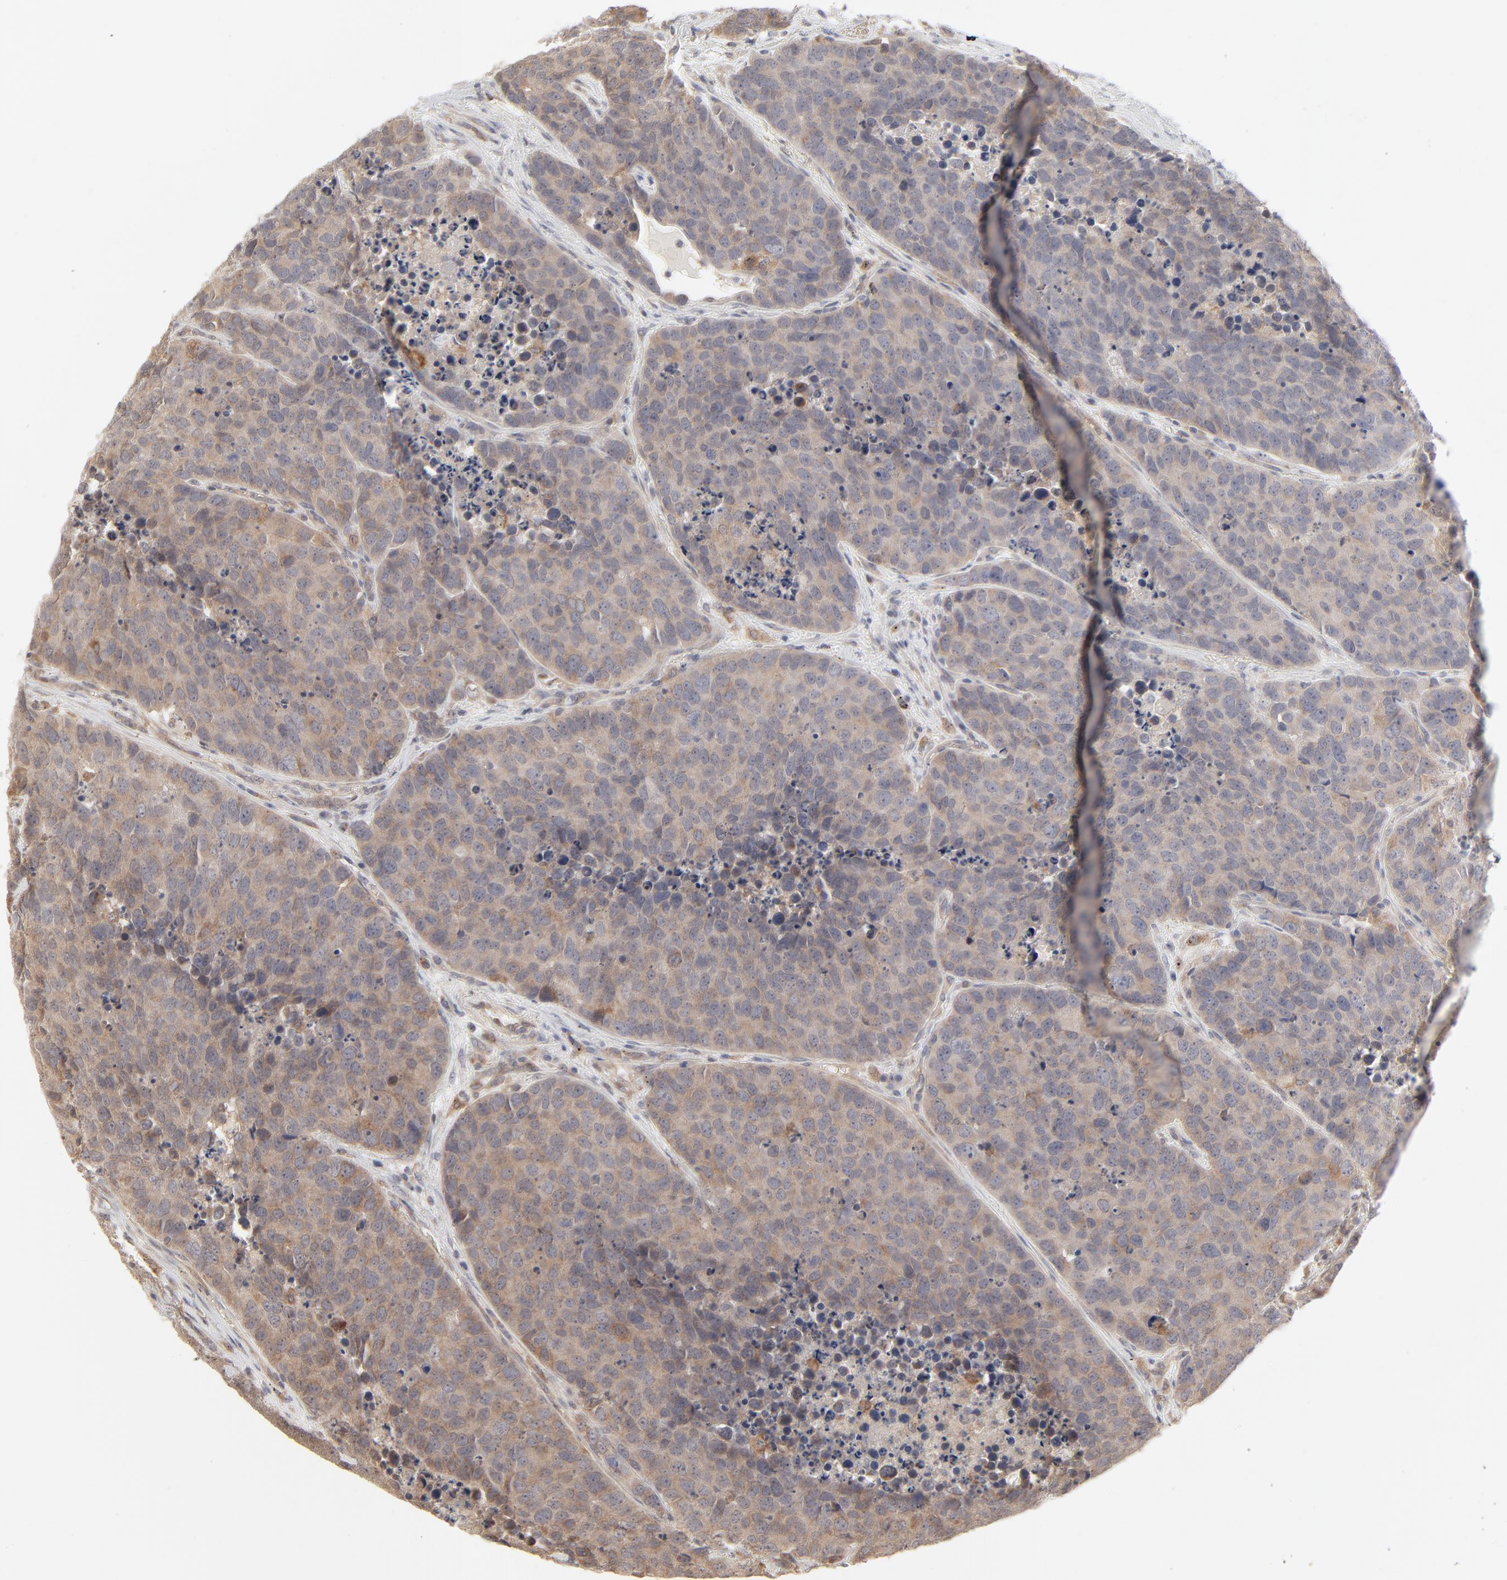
{"staining": {"intensity": "weak", "quantity": ">75%", "location": "cytoplasmic/membranous"}, "tissue": "carcinoid", "cell_type": "Tumor cells", "image_type": "cancer", "snomed": [{"axis": "morphology", "description": "Carcinoid, malignant, NOS"}, {"axis": "topography", "description": "Lung"}], "caption": "Immunohistochemistry photomicrograph of neoplastic tissue: human carcinoid stained using immunohistochemistry displays low levels of weak protein expression localized specifically in the cytoplasmic/membranous of tumor cells, appearing as a cytoplasmic/membranous brown color.", "gene": "RAB5C", "patient": {"sex": "male", "age": 60}}